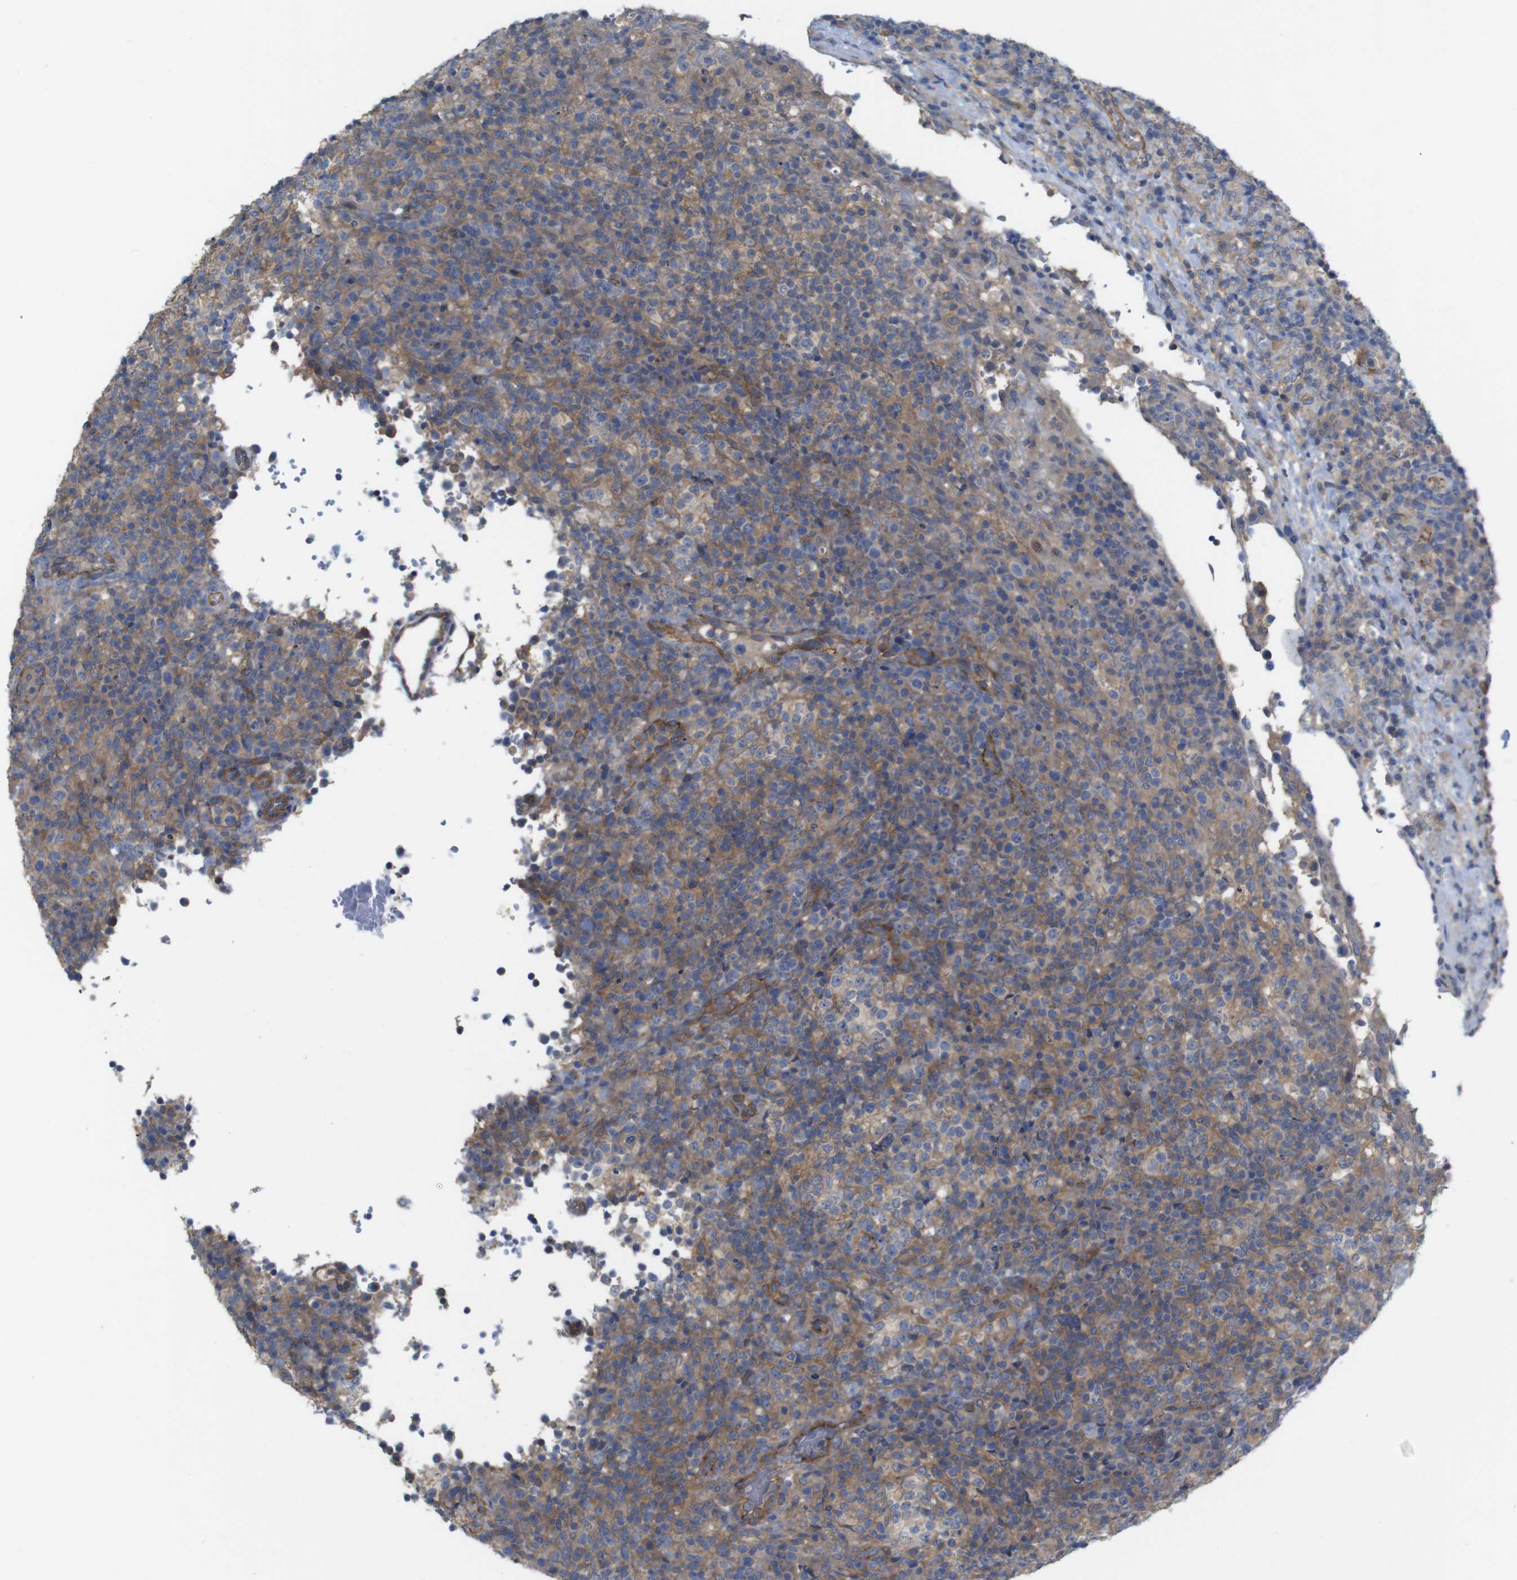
{"staining": {"intensity": "moderate", "quantity": "25%-75%", "location": "cytoplasmic/membranous"}, "tissue": "lymphoma", "cell_type": "Tumor cells", "image_type": "cancer", "snomed": [{"axis": "morphology", "description": "Malignant lymphoma, non-Hodgkin's type, High grade"}, {"axis": "topography", "description": "Lymph node"}], "caption": "High-power microscopy captured an immunohistochemistry (IHC) micrograph of high-grade malignant lymphoma, non-Hodgkin's type, revealing moderate cytoplasmic/membranous expression in approximately 25%-75% of tumor cells.", "gene": "KIDINS220", "patient": {"sex": "female", "age": 76}}